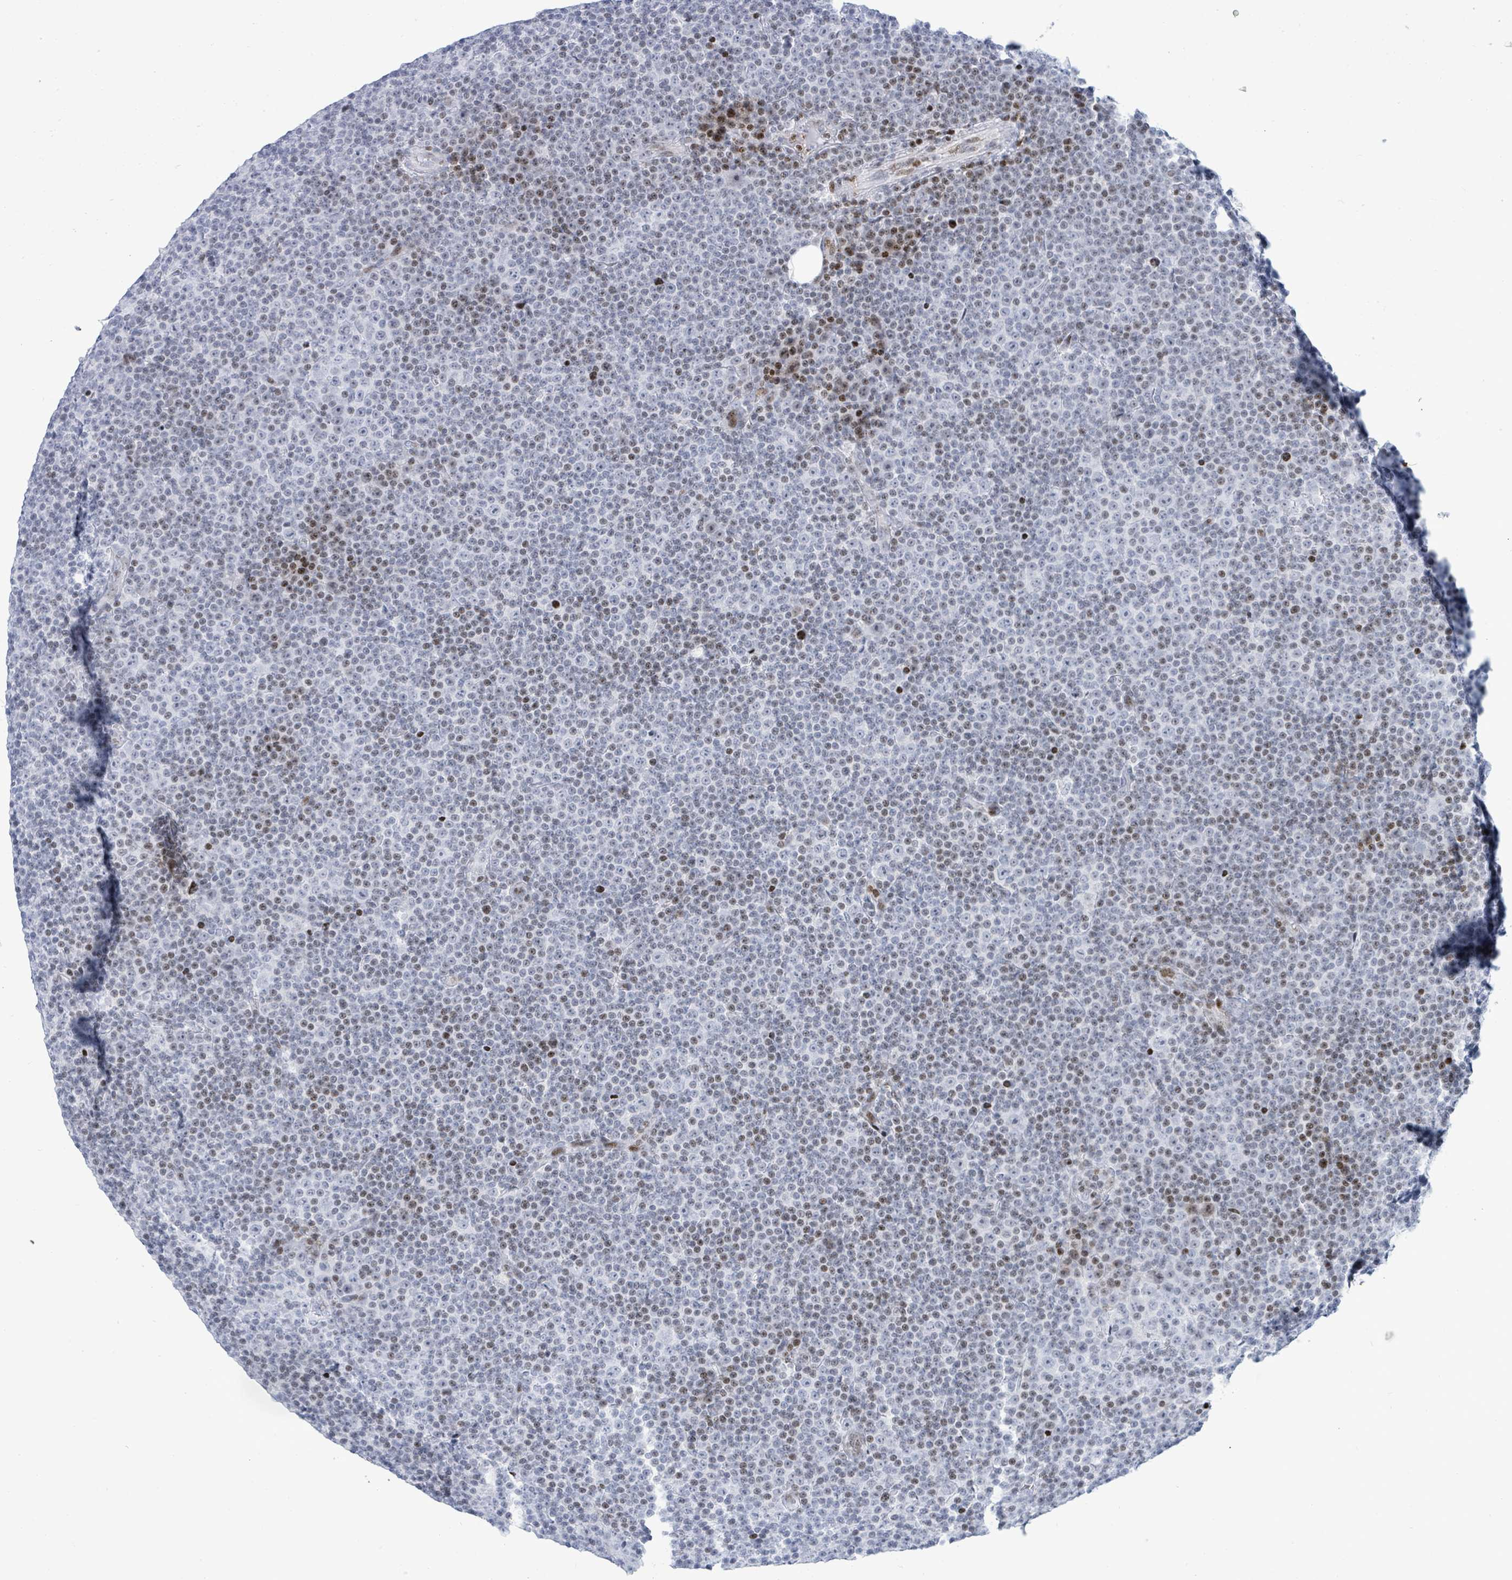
{"staining": {"intensity": "moderate", "quantity": "<25%", "location": "nuclear"}, "tissue": "lymphoma", "cell_type": "Tumor cells", "image_type": "cancer", "snomed": [{"axis": "morphology", "description": "Malignant lymphoma, non-Hodgkin's type, Low grade"}, {"axis": "topography", "description": "Lymph node"}], "caption": "Malignant lymphoma, non-Hodgkin's type (low-grade) stained with IHC reveals moderate nuclear staining in about <25% of tumor cells.", "gene": "MALL", "patient": {"sex": "female", "age": 67}}